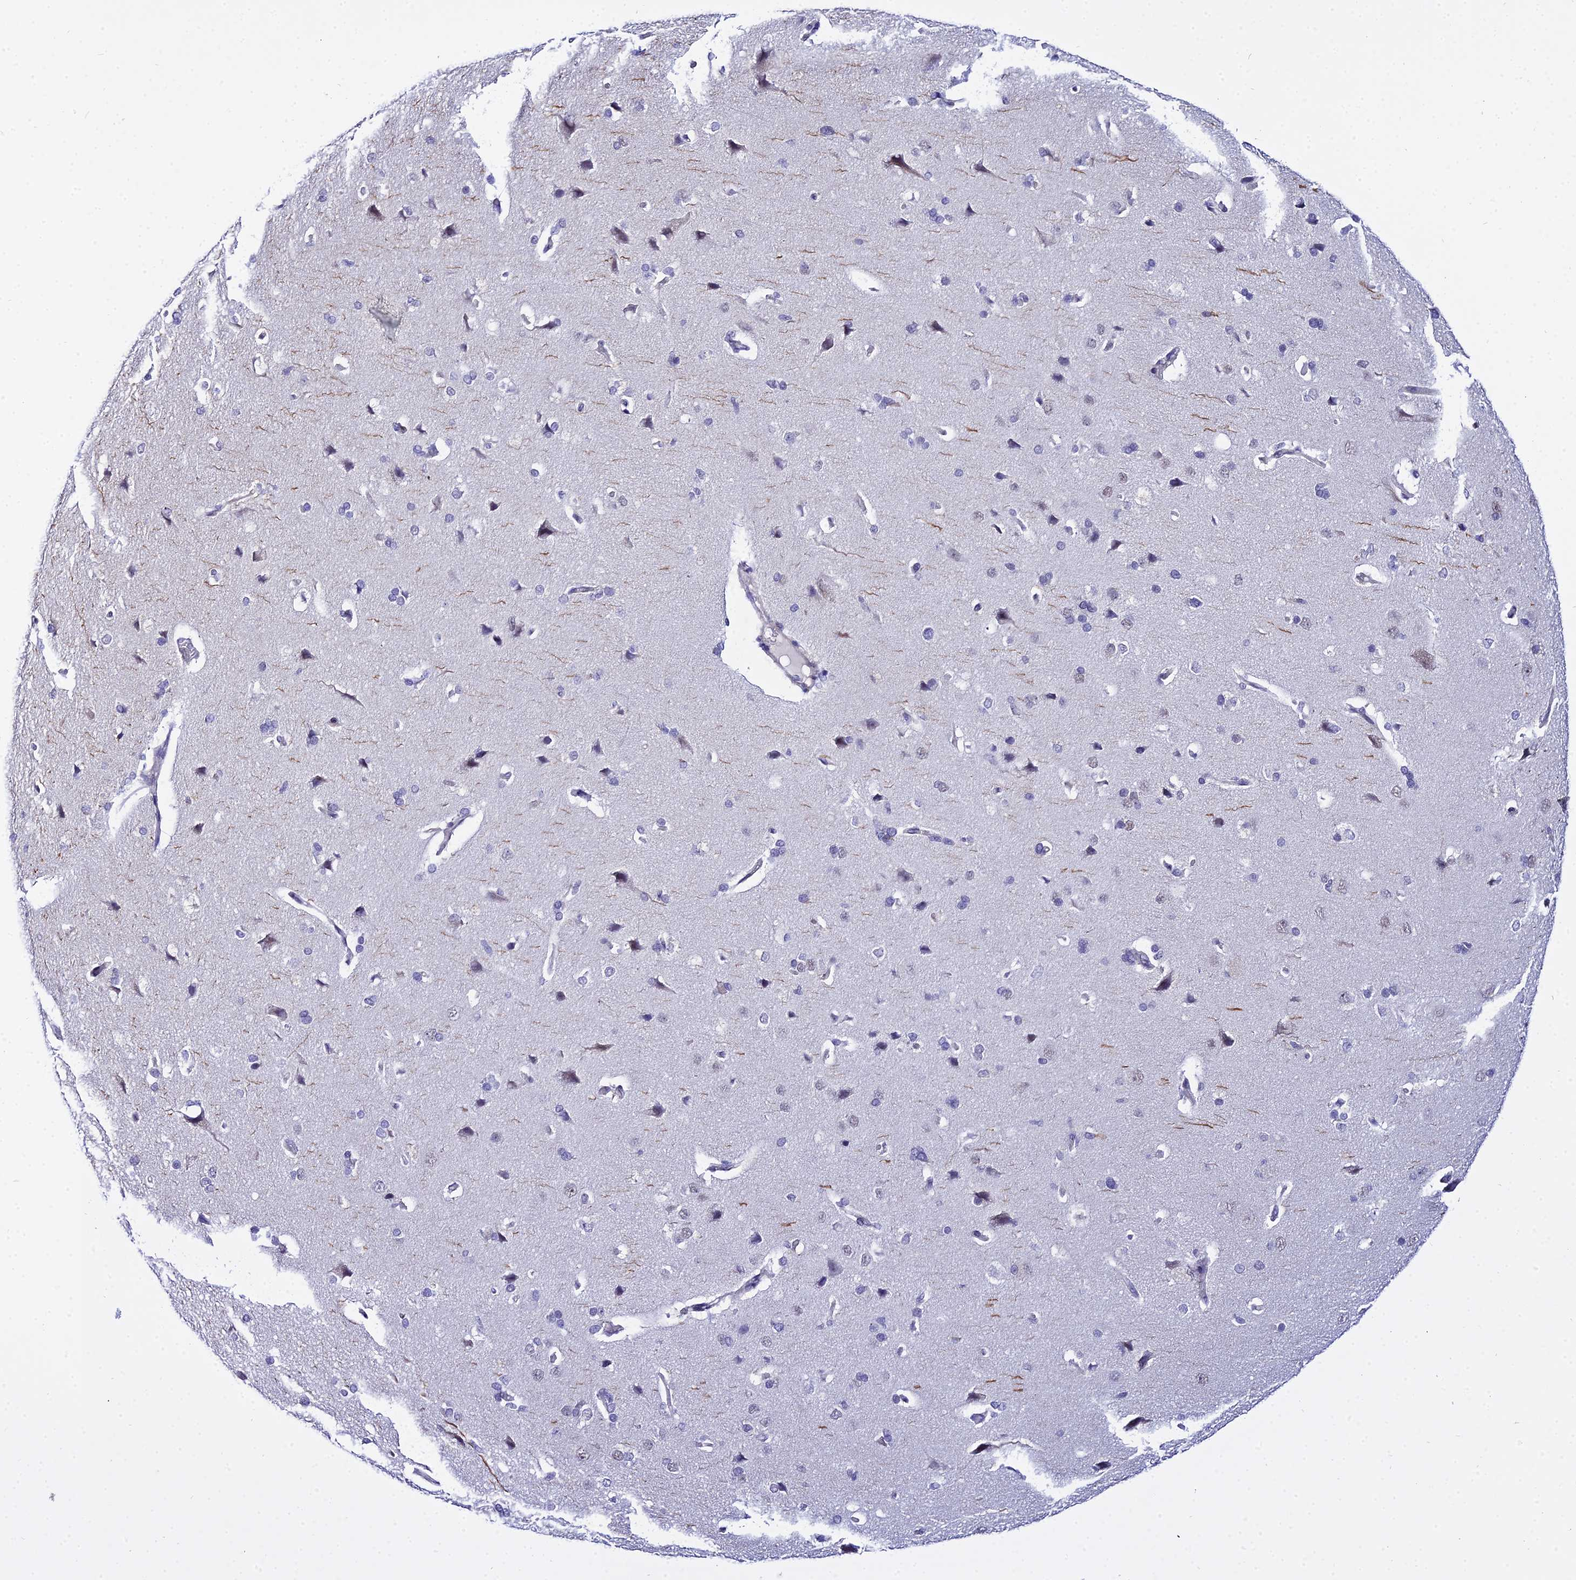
{"staining": {"intensity": "negative", "quantity": "none", "location": "none"}, "tissue": "cerebral cortex", "cell_type": "Endothelial cells", "image_type": "normal", "snomed": [{"axis": "morphology", "description": "Normal tissue, NOS"}, {"axis": "topography", "description": "Cerebral cortex"}], "caption": "This histopathology image is of benign cerebral cortex stained with IHC to label a protein in brown with the nuclei are counter-stained blue. There is no staining in endothelial cells.", "gene": "ZNF628", "patient": {"sex": "male", "age": 62}}